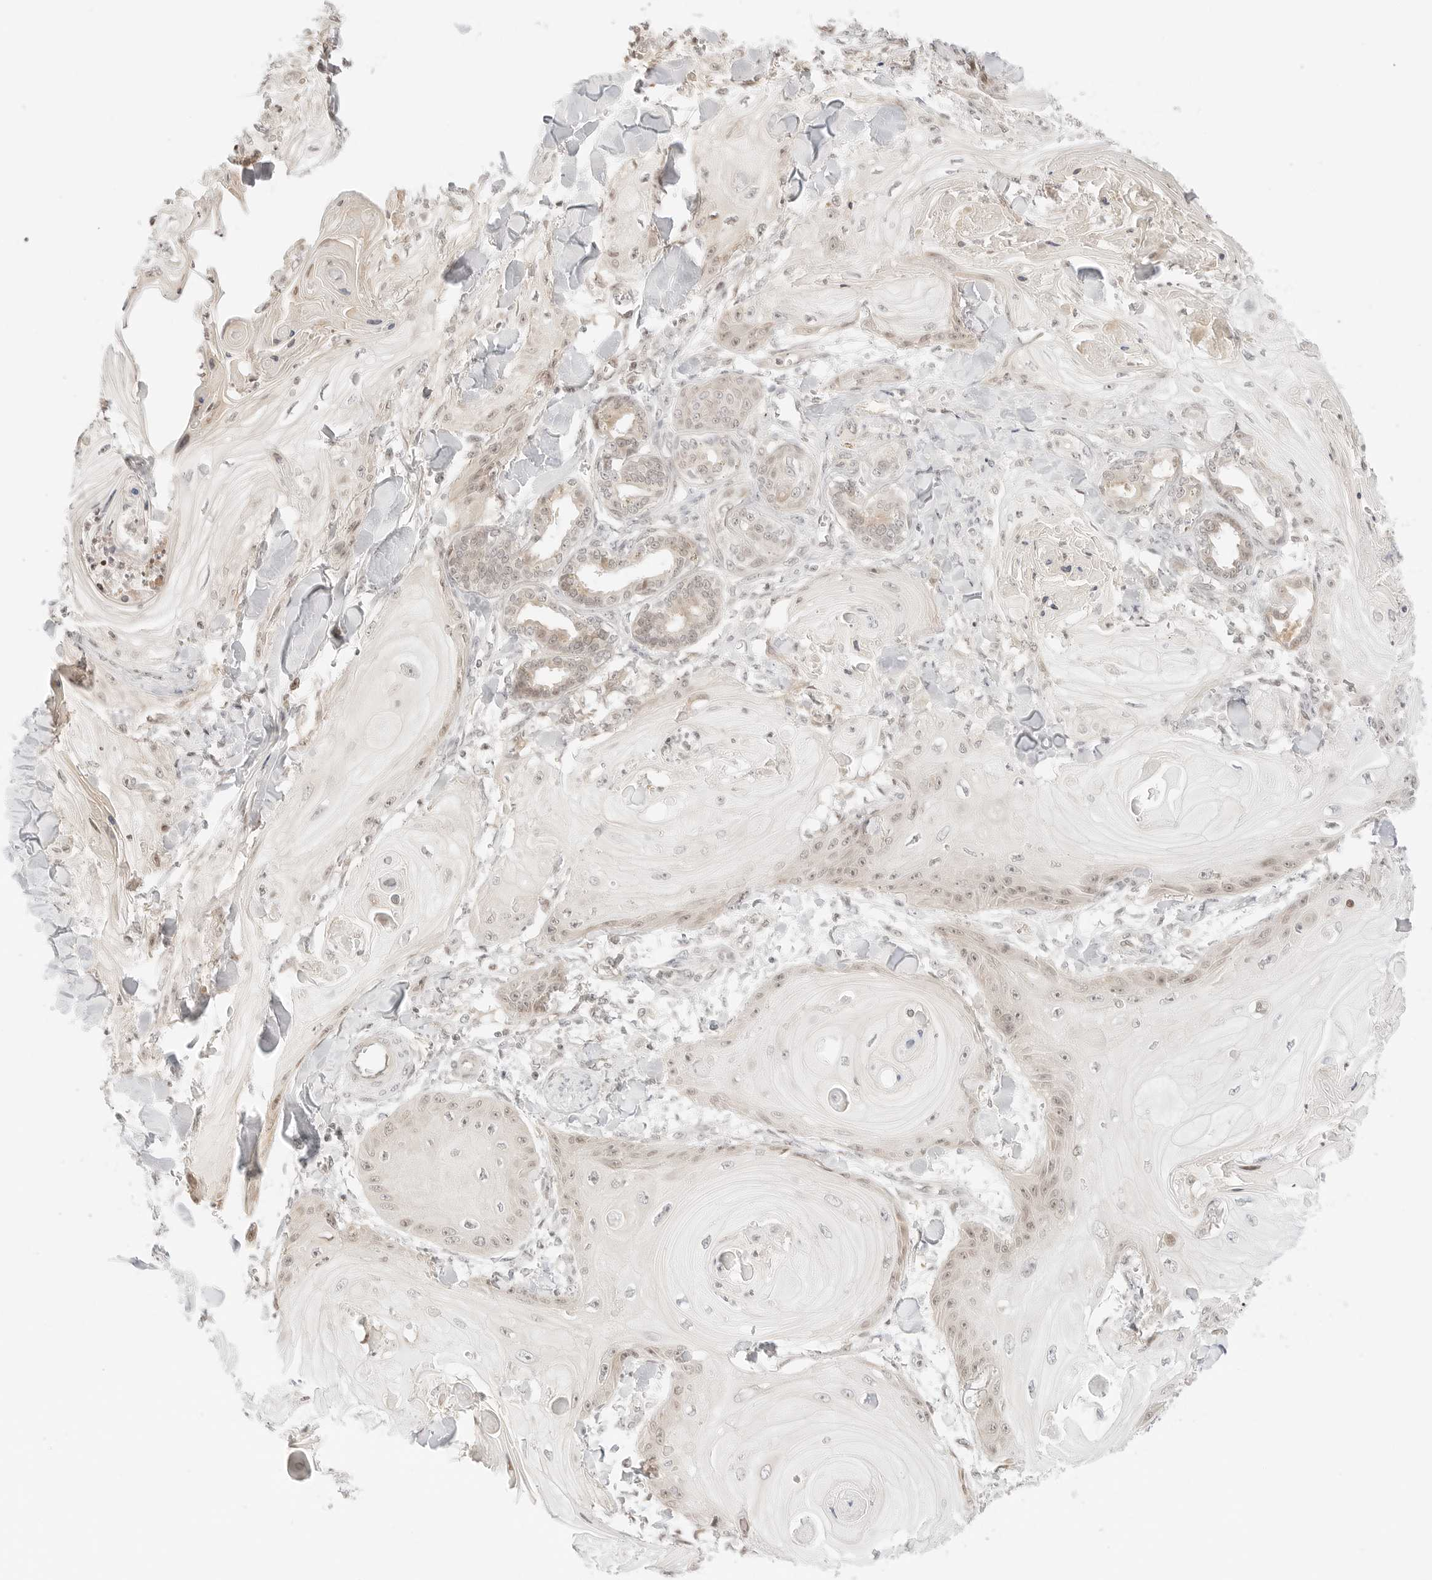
{"staining": {"intensity": "weak", "quantity": "25%-75%", "location": "cytoplasmic/membranous,nuclear"}, "tissue": "skin cancer", "cell_type": "Tumor cells", "image_type": "cancer", "snomed": [{"axis": "morphology", "description": "Squamous cell carcinoma, NOS"}, {"axis": "topography", "description": "Skin"}], "caption": "Squamous cell carcinoma (skin) stained with IHC shows weak cytoplasmic/membranous and nuclear expression in approximately 25%-75% of tumor cells.", "gene": "RPS6KL1", "patient": {"sex": "male", "age": 74}}